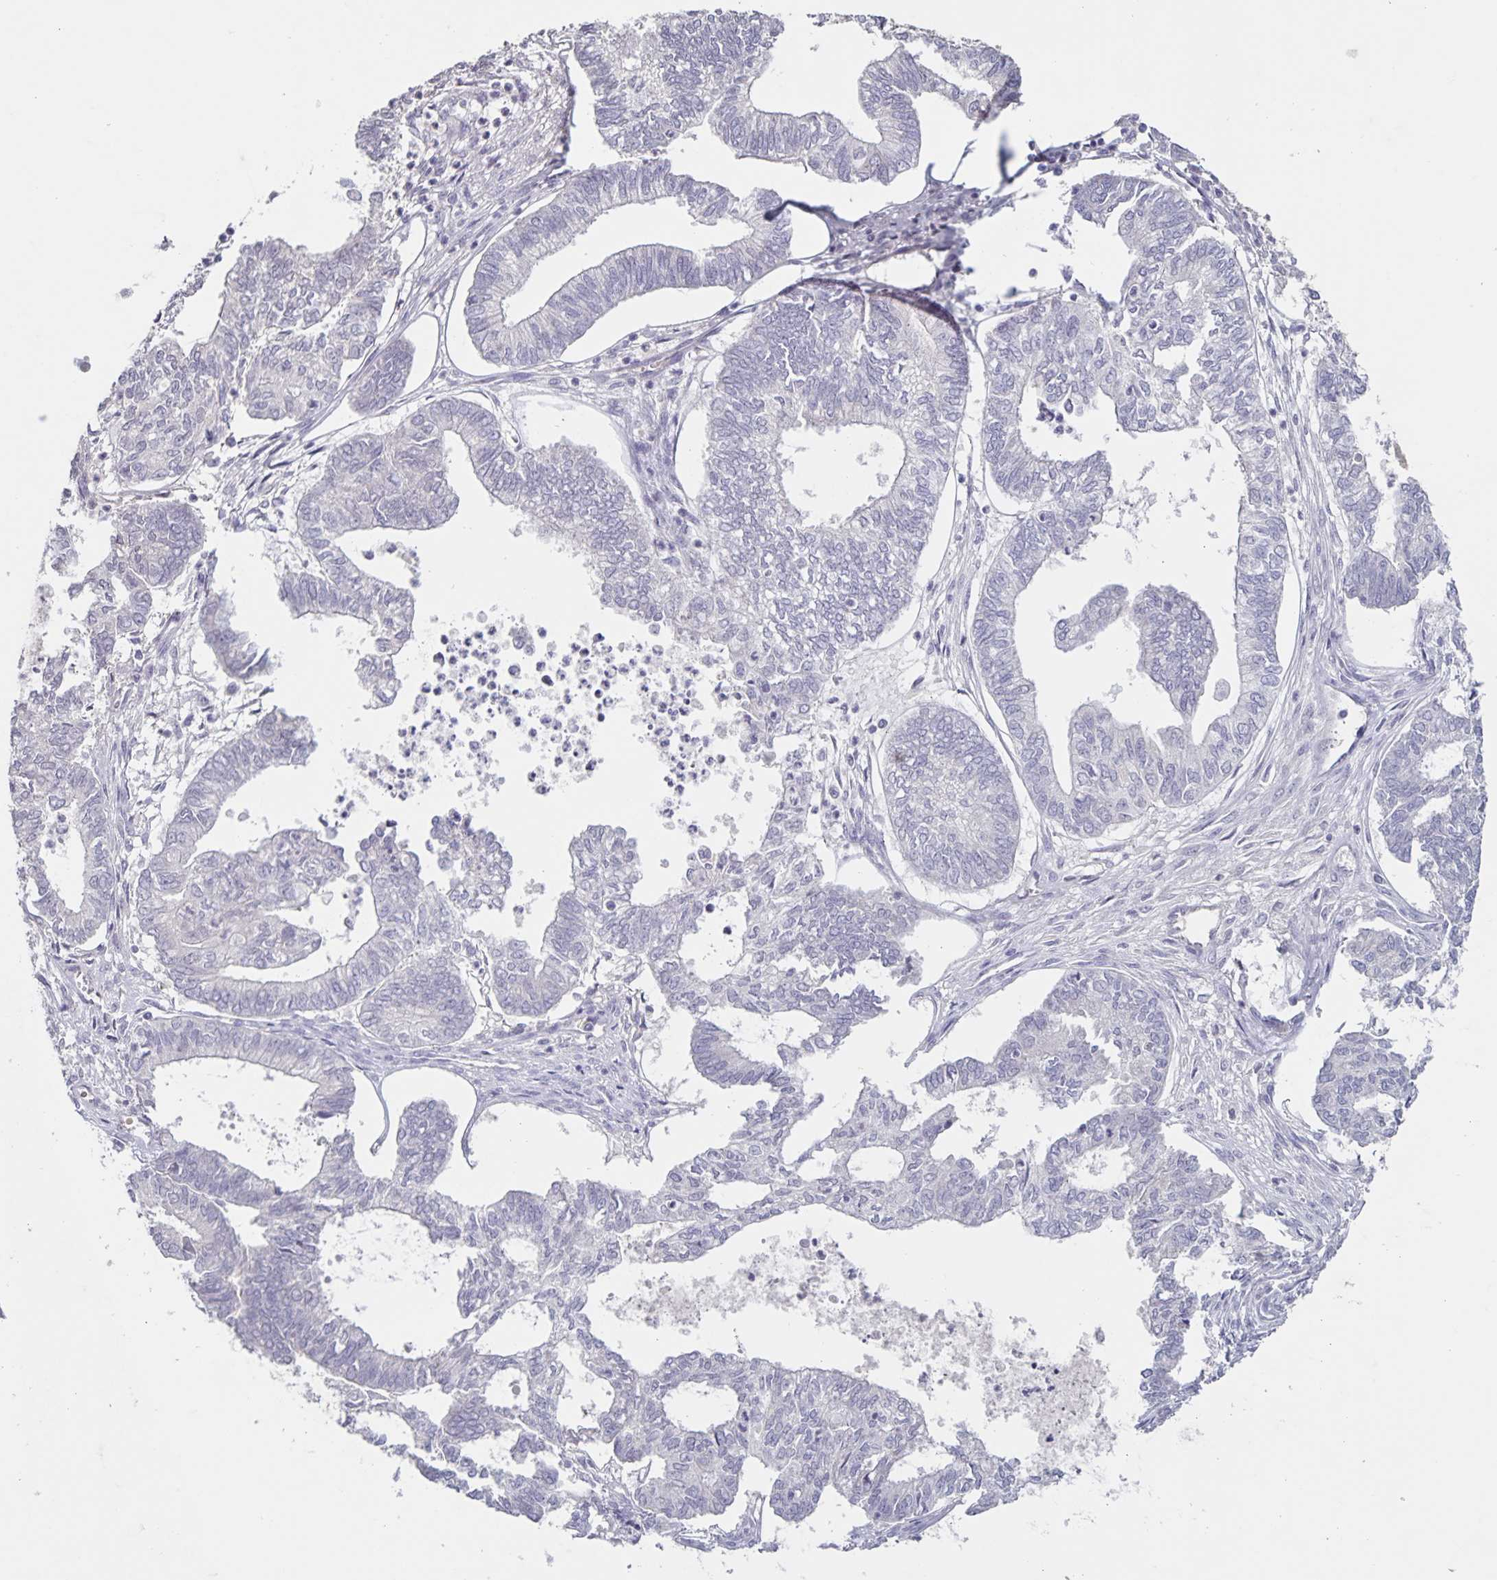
{"staining": {"intensity": "negative", "quantity": "none", "location": "none"}, "tissue": "ovarian cancer", "cell_type": "Tumor cells", "image_type": "cancer", "snomed": [{"axis": "morphology", "description": "Carcinoma, endometroid"}, {"axis": "topography", "description": "Ovary"}], "caption": "Photomicrograph shows no significant protein positivity in tumor cells of ovarian endometroid carcinoma.", "gene": "INSL5", "patient": {"sex": "female", "age": 64}}